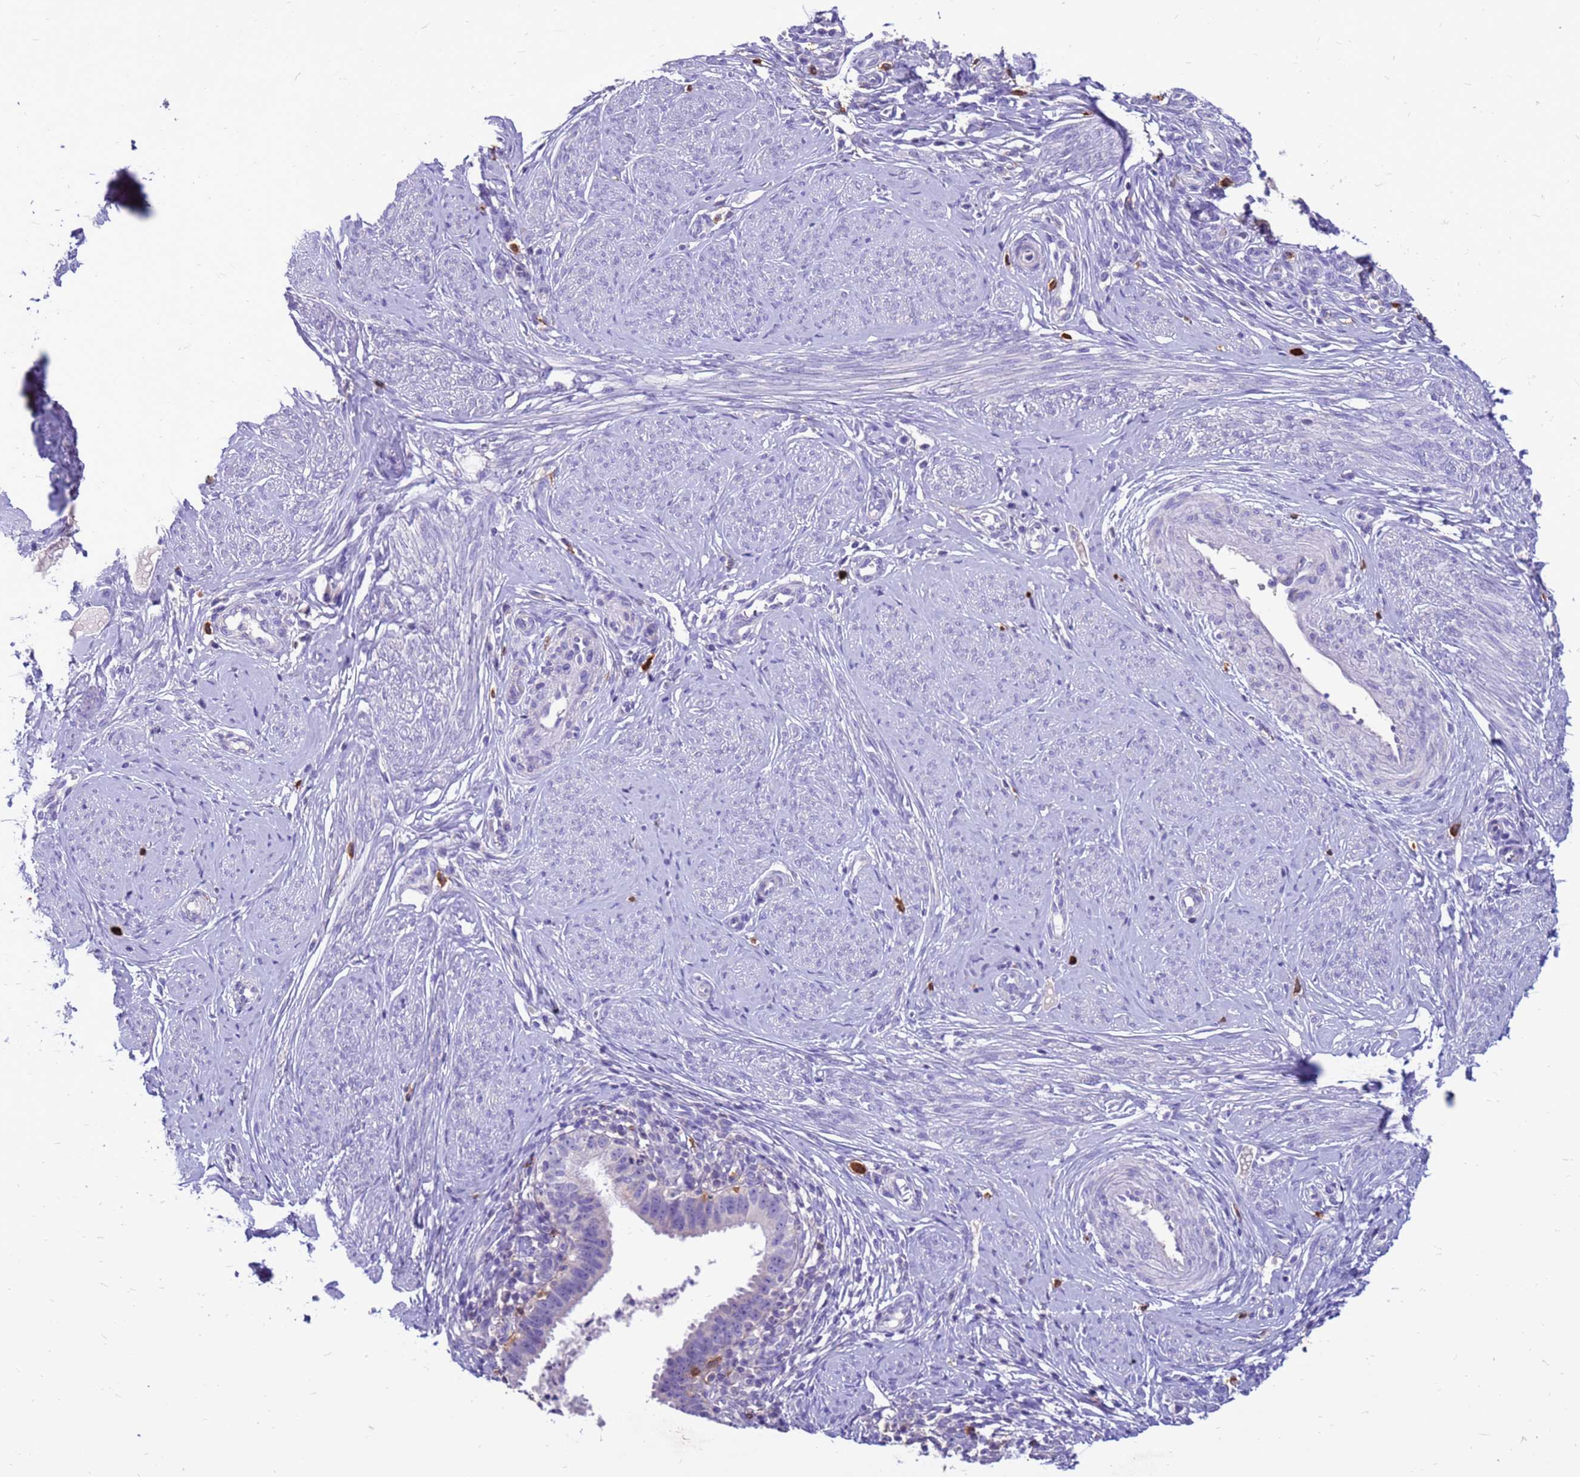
{"staining": {"intensity": "negative", "quantity": "none", "location": "none"}, "tissue": "cervical cancer", "cell_type": "Tumor cells", "image_type": "cancer", "snomed": [{"axis": "morphology", "description": "Adenocarcinoma, NOS"}, {"axis": "topography", "description": "Cervix"}], "caption": "Immunohistochemistry image of neoplastic tissue: cervical adenocarcinoma stained with DAB (3,3'-diaminobenzidine) reveals no significant protein staining in tumor cells.", "gene": "PDE10A", "patient": {"sex": "female", "age": 36}}